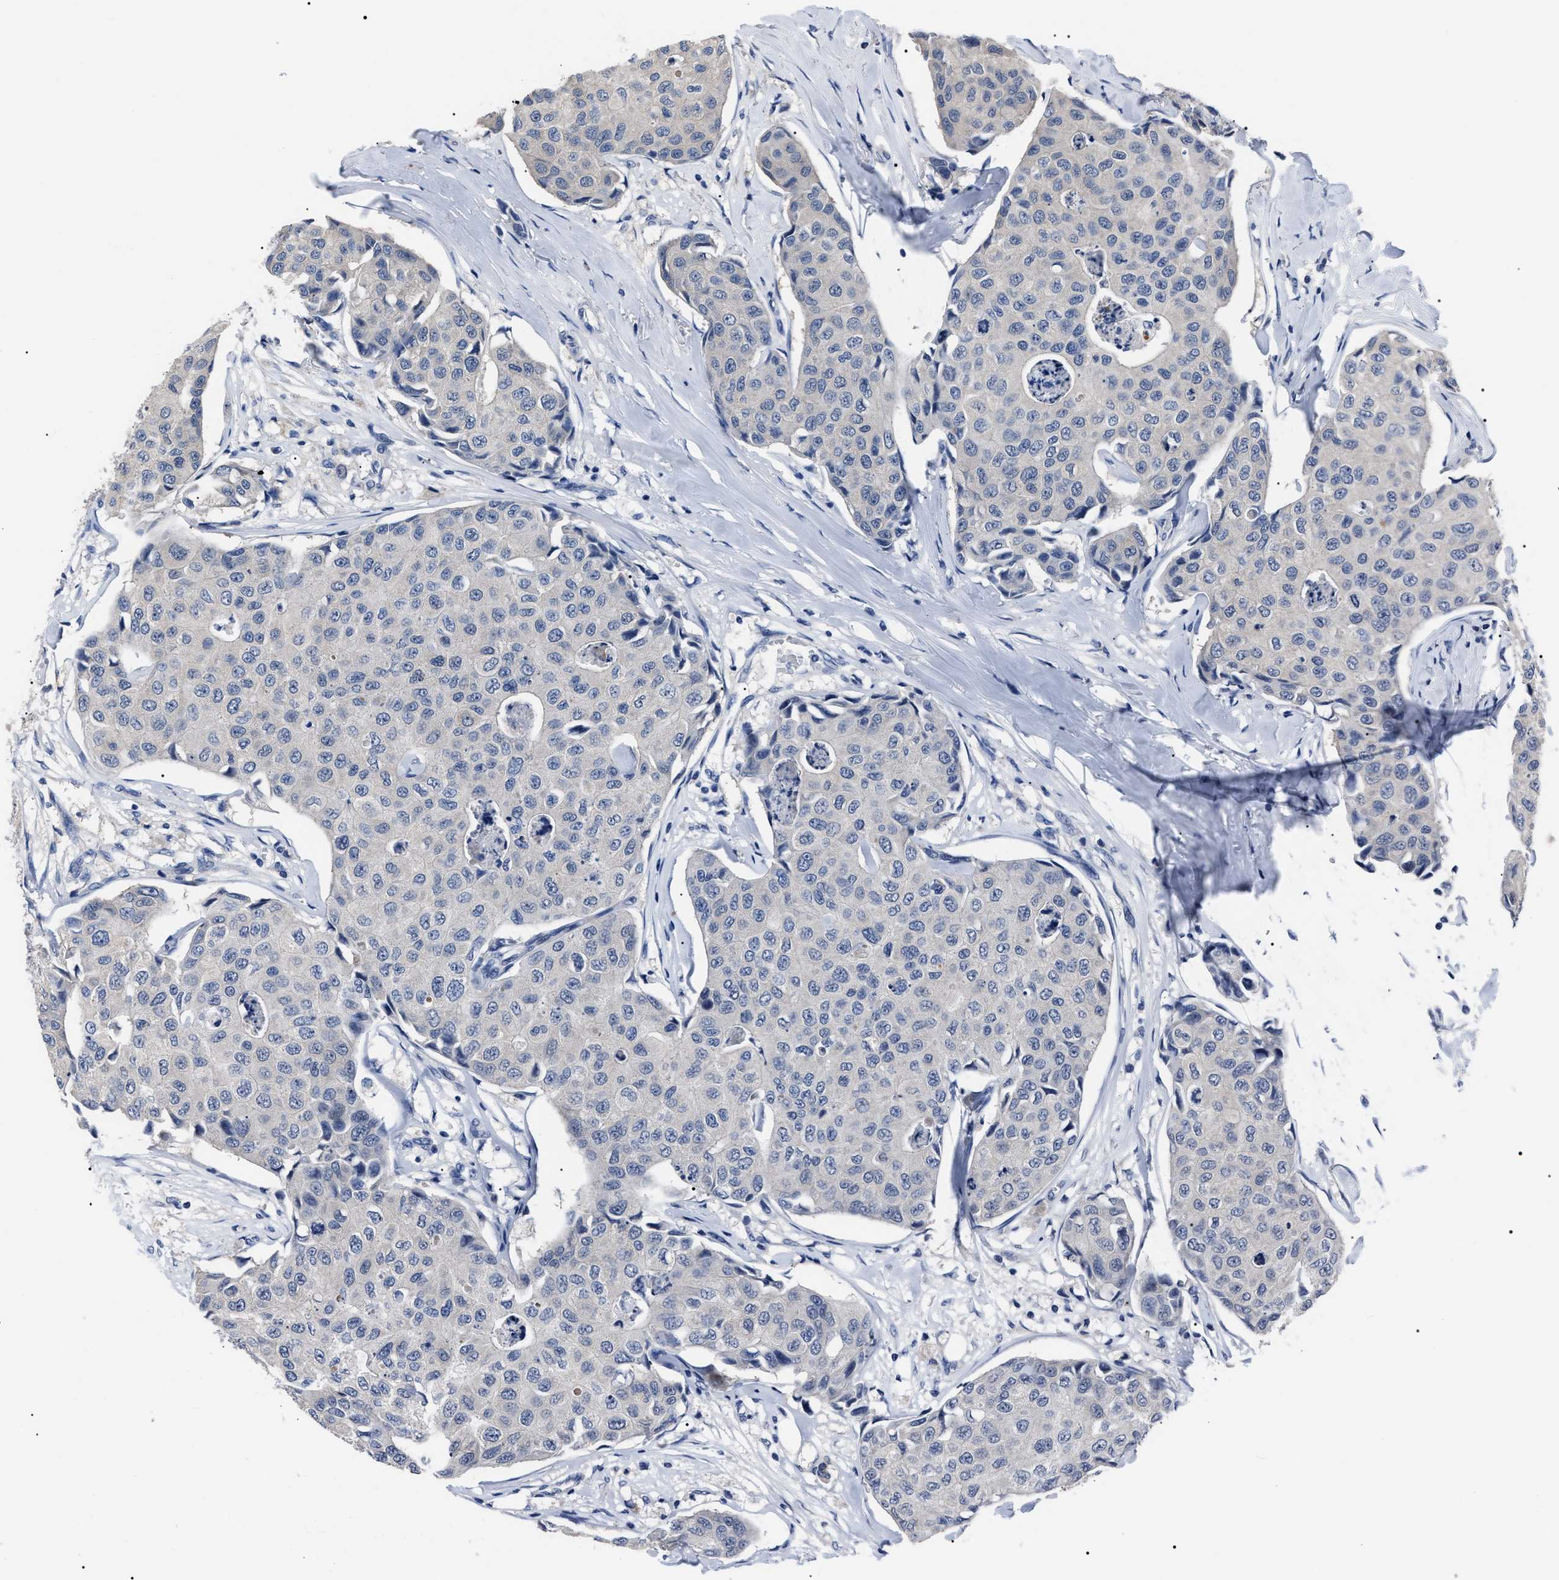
{"staining": {"intensity": "negative", "quantity": "none", "location": "none"}, "tissue": "breast cancer", "cell_type": "Tumor cells", "image_type": "cancer", "snomed": [{"axis": "morphology", "description": "Duct carcinoma"}, {"axis": "topography", "description": "Breast"}], "caption": "This is an immunohistochemistry histopathology image of human breast cancer. There is no expression in tumor cells.", "gene": "LRWD1", "patient": {"sex": "female", "age": 80}}